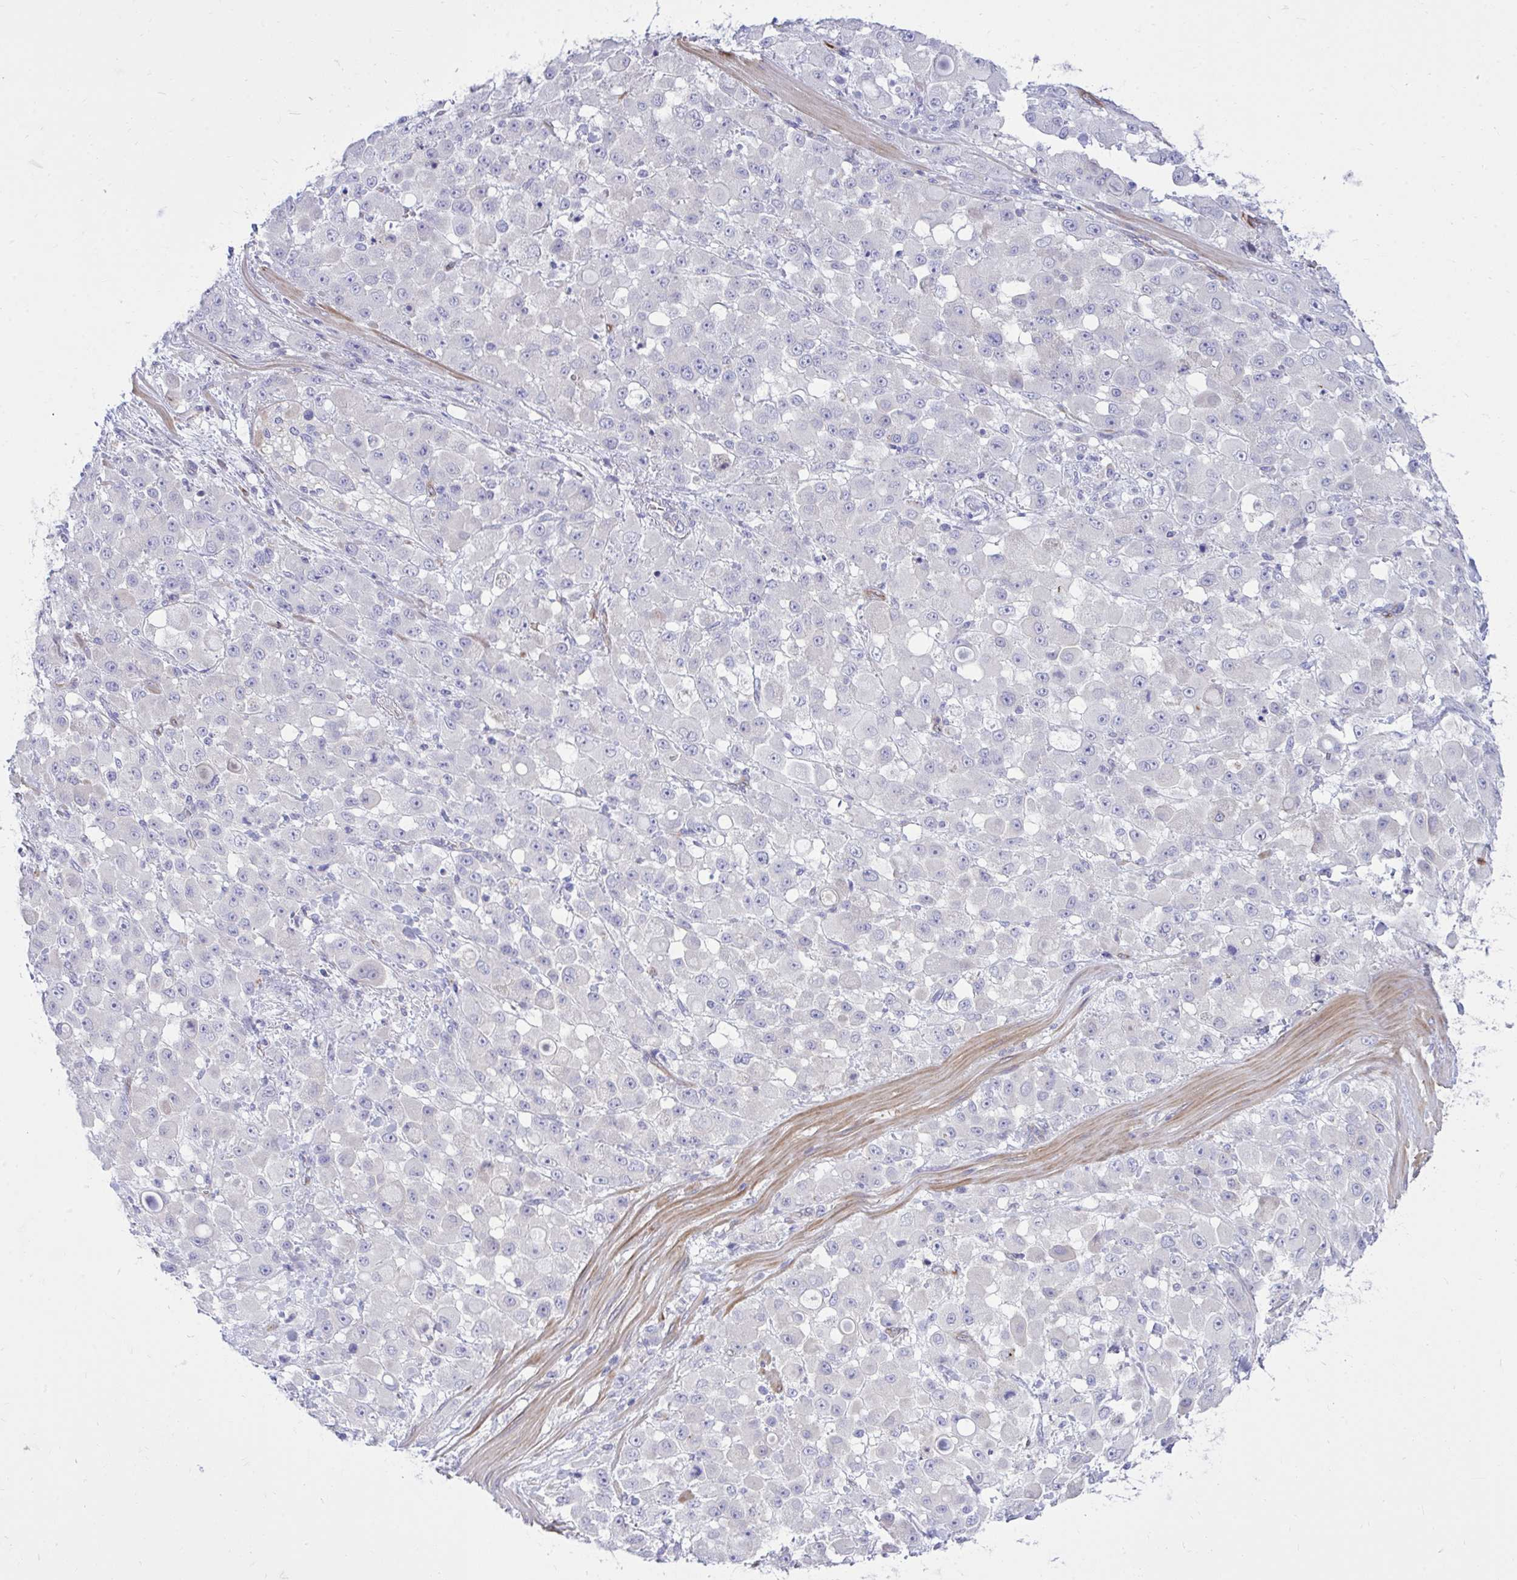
{"staining": {"intensity": "negative", "quantity": "none", "location": "none"}, "tissue": "stomach cancer", "cell_type": "Tumor cells", "image_type": "cancer", "snomed": [{"axis": "morphology", "description": "Adenocarcinoma, NOS"}, {"axis": "topography", "description": "Stomach"}], "caption": "This is an immunohistochemistry histopathology image of stomach adenocarcinoma. There is no expression in tumor cells.", "gene": "TP53I11", "patient": {"sex": "female", "age": 76}}